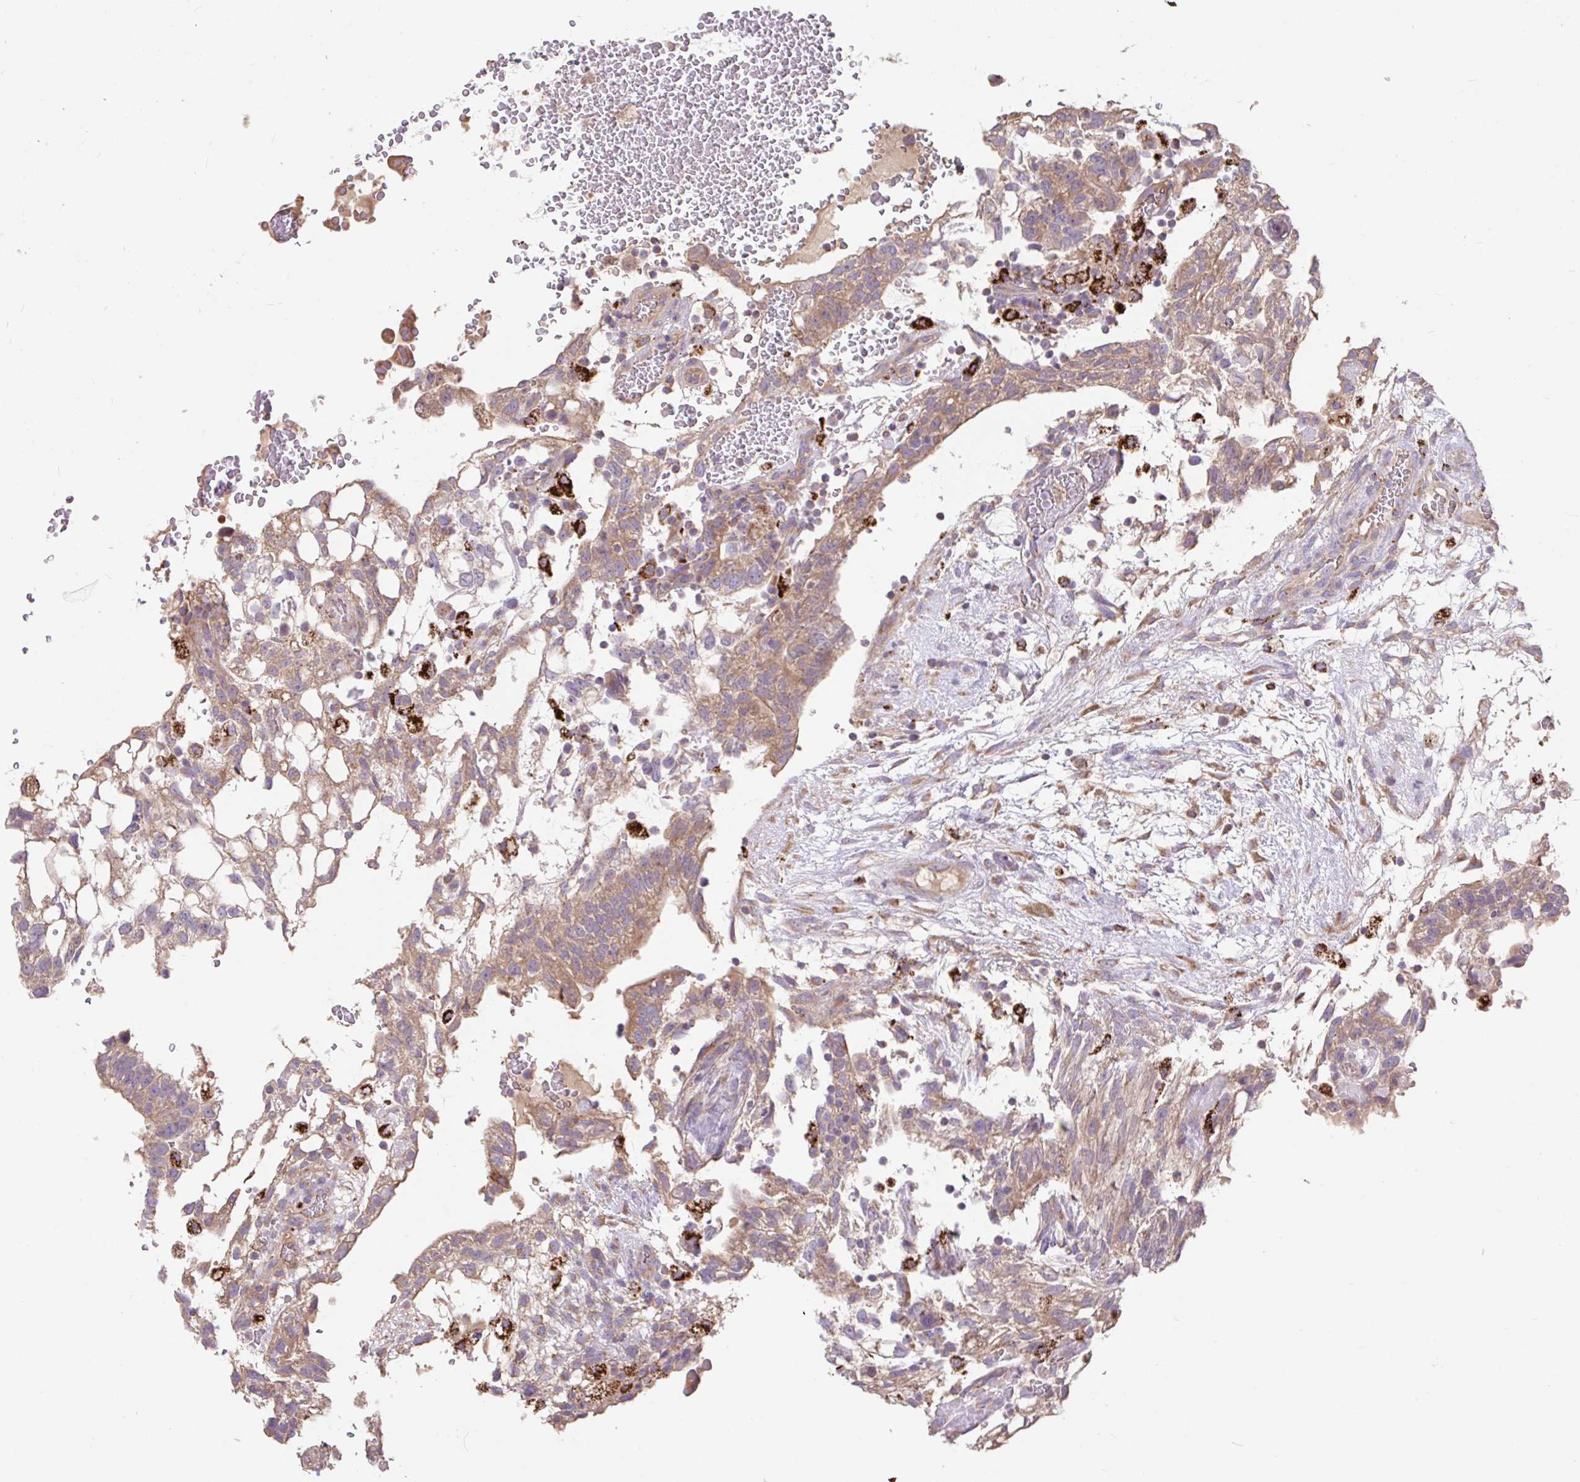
{"staining": {"intensity": "moderate", "quantity": ">75%", "location": "cytoplasmic/membranous"}, "tissue": "testis cancer", "cell_type": "Tumor cells", "image_type": "cancer", "snomed": [{"axis": "morphology", "description": "Carcinoma, Embryonal, NOS"}, {"axis": "topography", "description": "Testis"}], "caption": "A photomicrograph of embryonal carcinoma (testis) stained for a protein exhibits moderate cytoplasmic/membranous brown staining in tumor cells.", "gene": "RALBP1", "patient": {"sex": "male", "age": 32}}